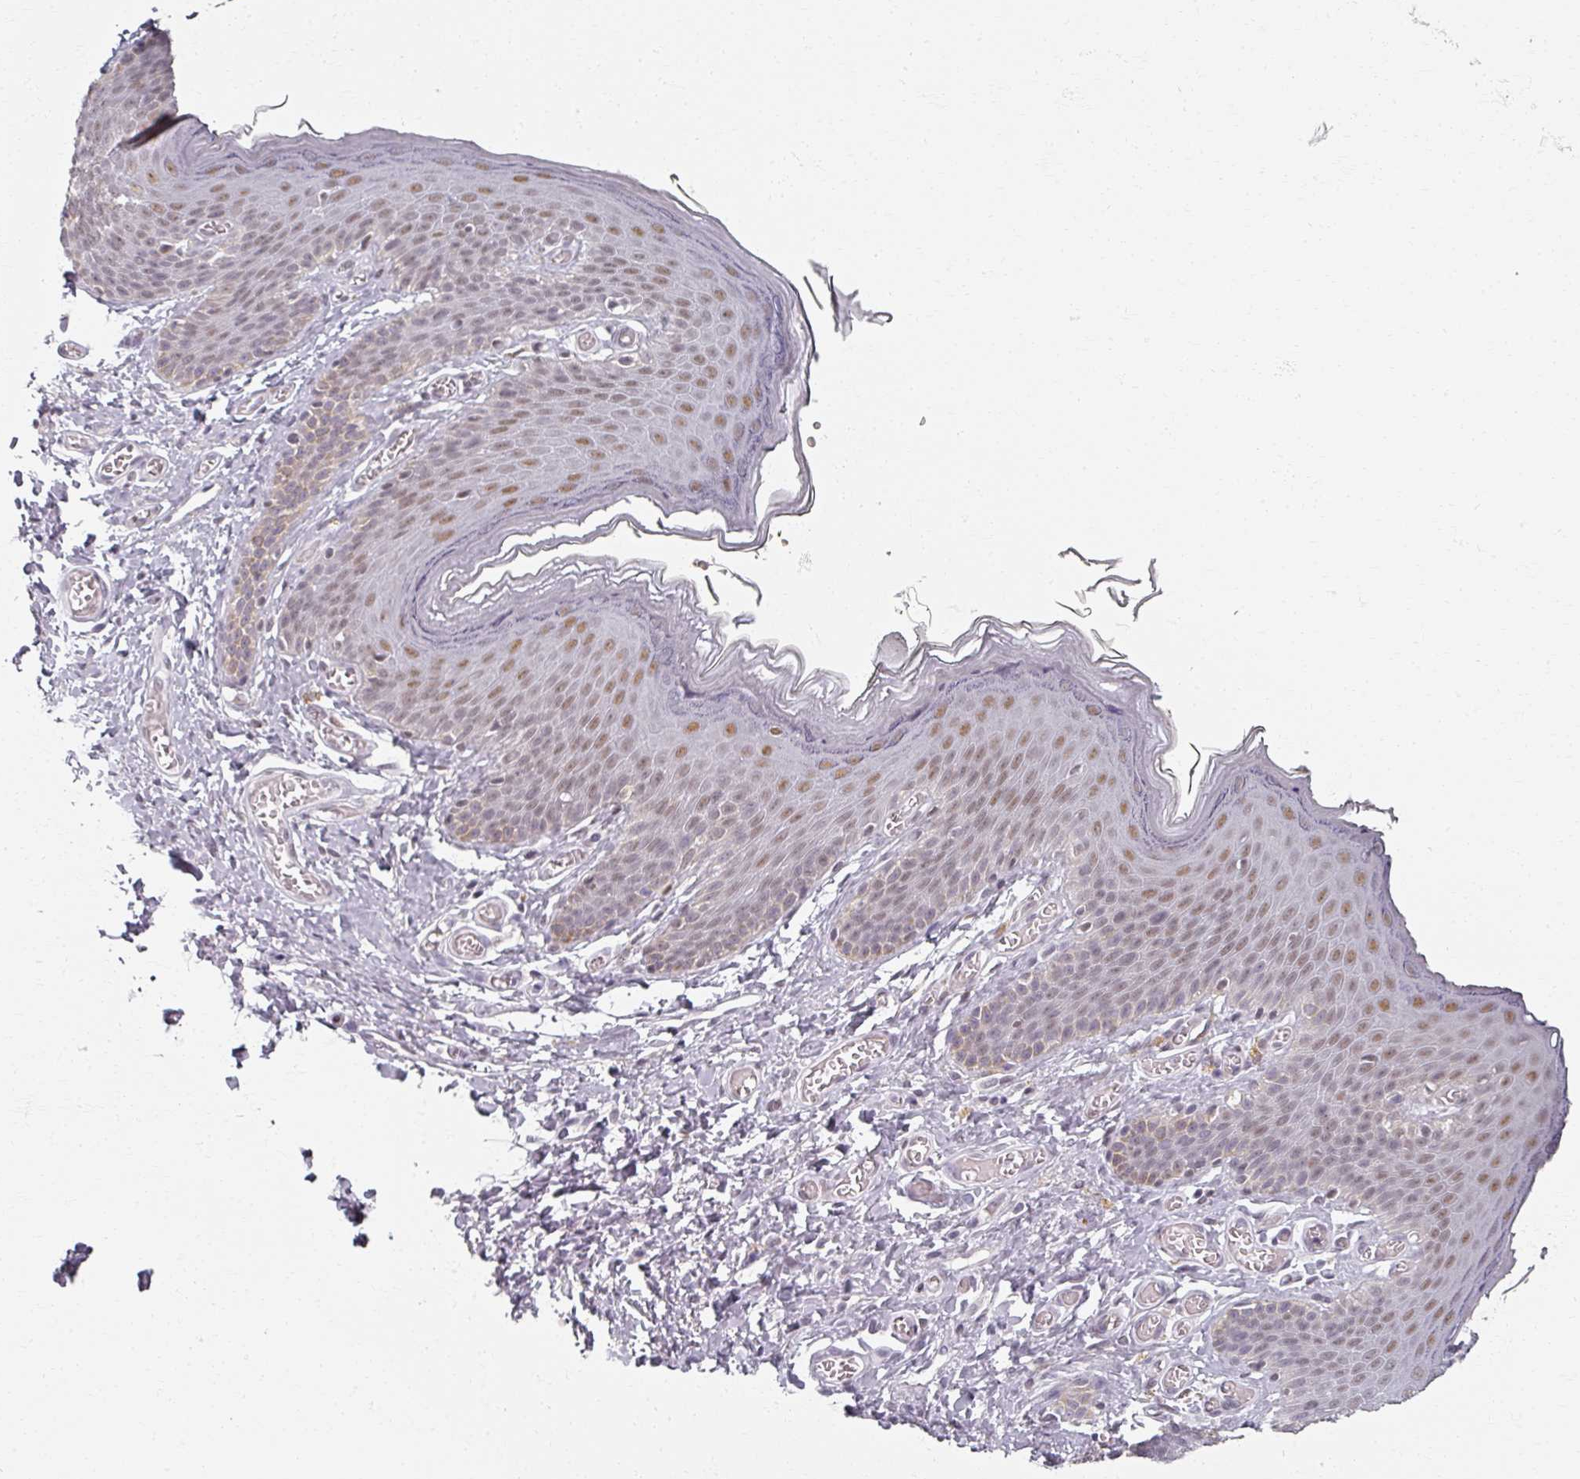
{"staining": {"intensity": "moderate", "quantity": ">75%", "location": "nuclear"}, "tissue": "skin", "cell_type": "Epidermal cells", "image_type": "normal", "snomed": [{"axis": "morphology", "description": "Normal tissue, NOS"}, {"axis": "topography", "description": "Anal"}], "caption": "Skin stained with DAB IHC shows medium levels of moderate nuclear positivity in approximately >75% of epidermal cells.", "gene": "RIPOR3", "patient": {"sex": "female", "age": 40}}